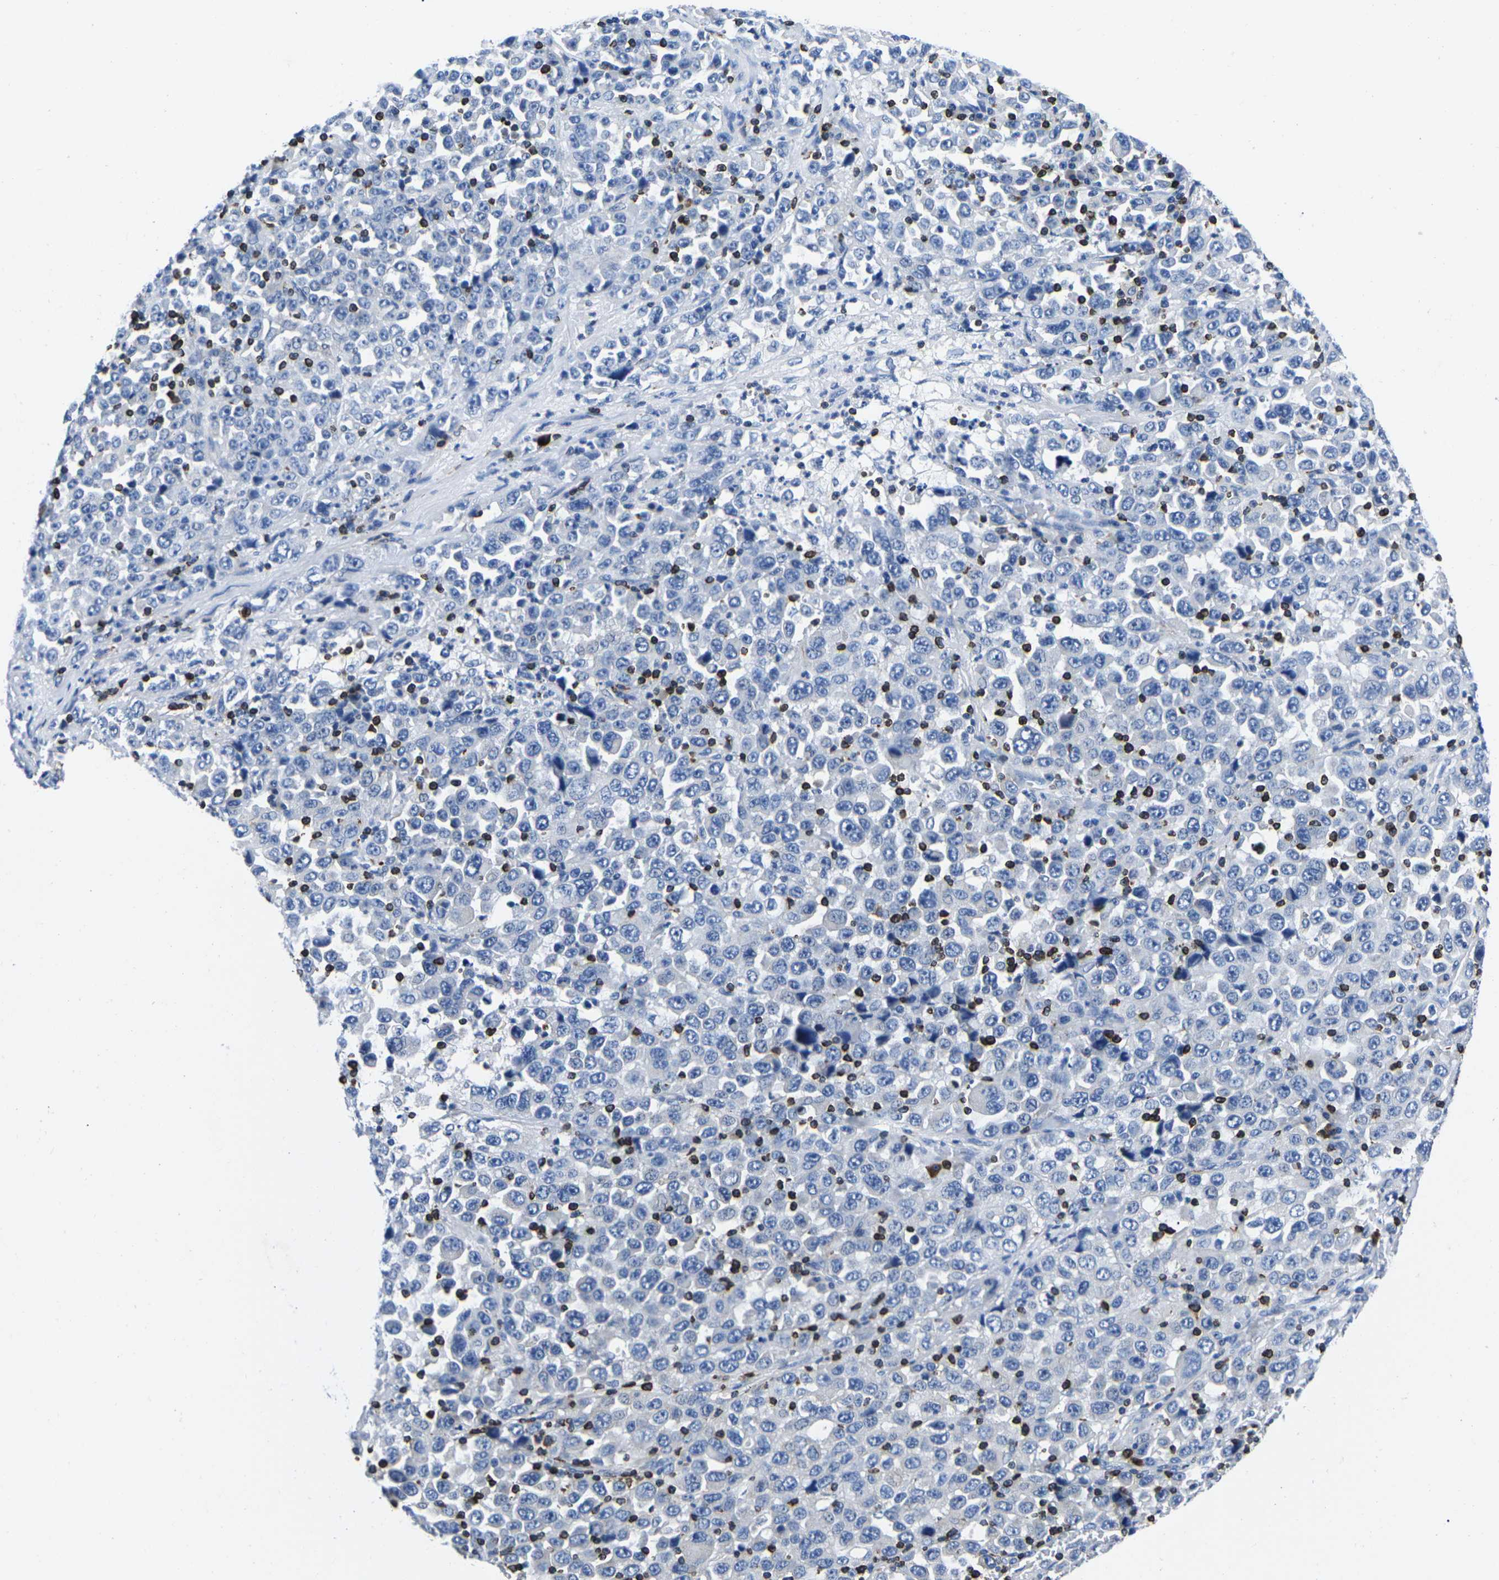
{"staining": {"intensity": "negative", "quantity": "none", "location": "none"}, "tissue": "stomach cancer", "cell_type": "Tumor cells", "image_type": "cancer", "snomed": [{"axis": "morphology", "description": "Normal tissue, NOS"}, {"axis": "morphology", "description": "Adenocarcinoma, NOS"}, {"axis": "topography", "description": "Stomach, upper"}, {"axis": "topography", "description": "Stomach"}], "caption": "The IHC micrograph has no significant expression in tumor cells of stomach cancer (adenocarcinoma) tissue.", "gene": "CTSW", "patient": {"sex": "male", "age": 59}}